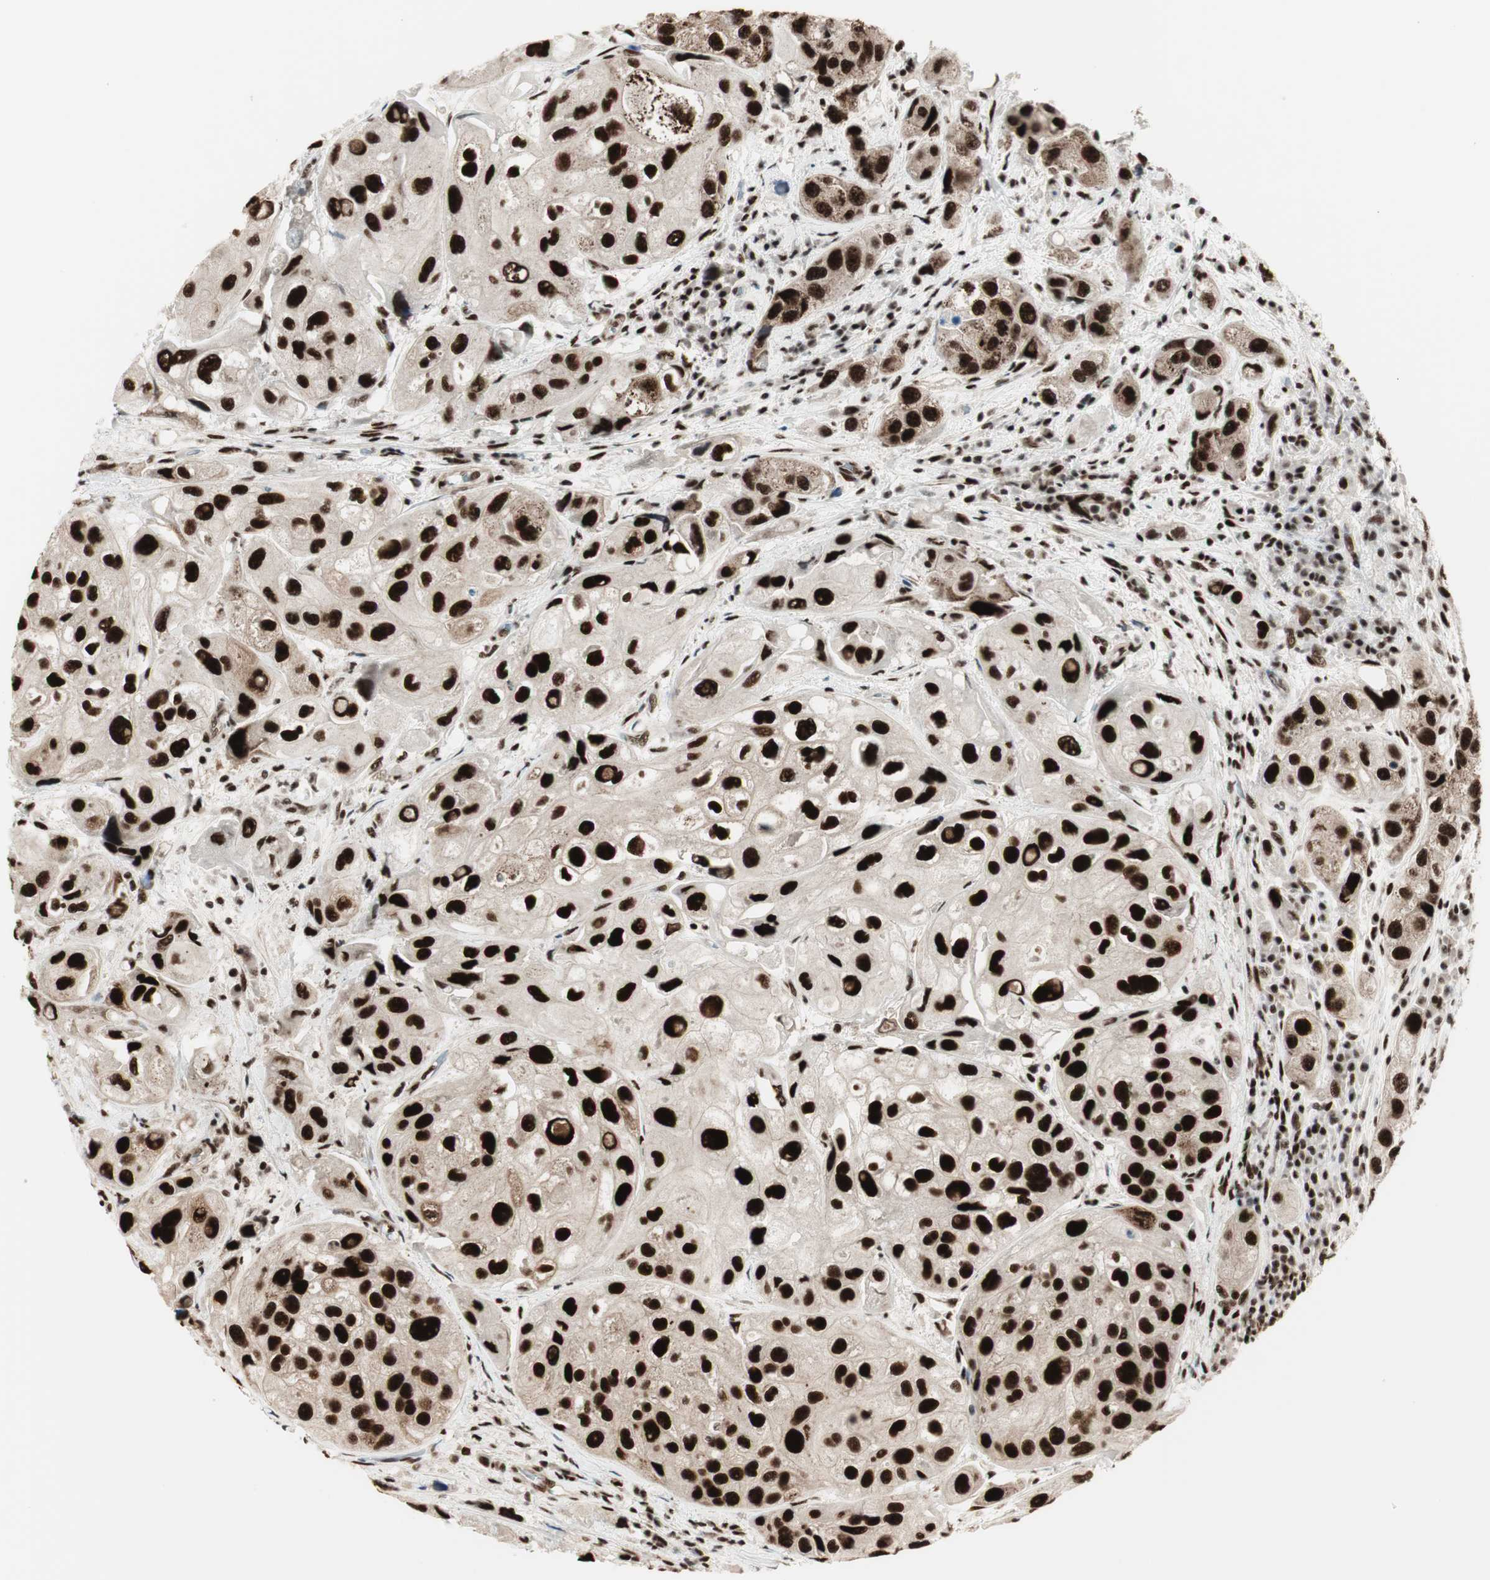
{"staining": {"intensity": "strong", "quantity": ">75%", "location": "nuclear"}, "tissue": "urothelial cancer", "cell_type": "Tumor cells", "image_type": "cancer", "snomed": [{"axis": "morphology", "description": "Urothelial carcinoma, High grade"}, {"axis": "topography", "description": "Urinary bladder"}], "caption": "Immunohistochemical staining of urothelial cancer reveals high levels of strong nuclear protein staining in approximately >75% of tumor cells. (IHC, brightfield microscopy, high magnification).", "gene": "HEXIM1", "patient": {"sex": "female", "age": 64}}